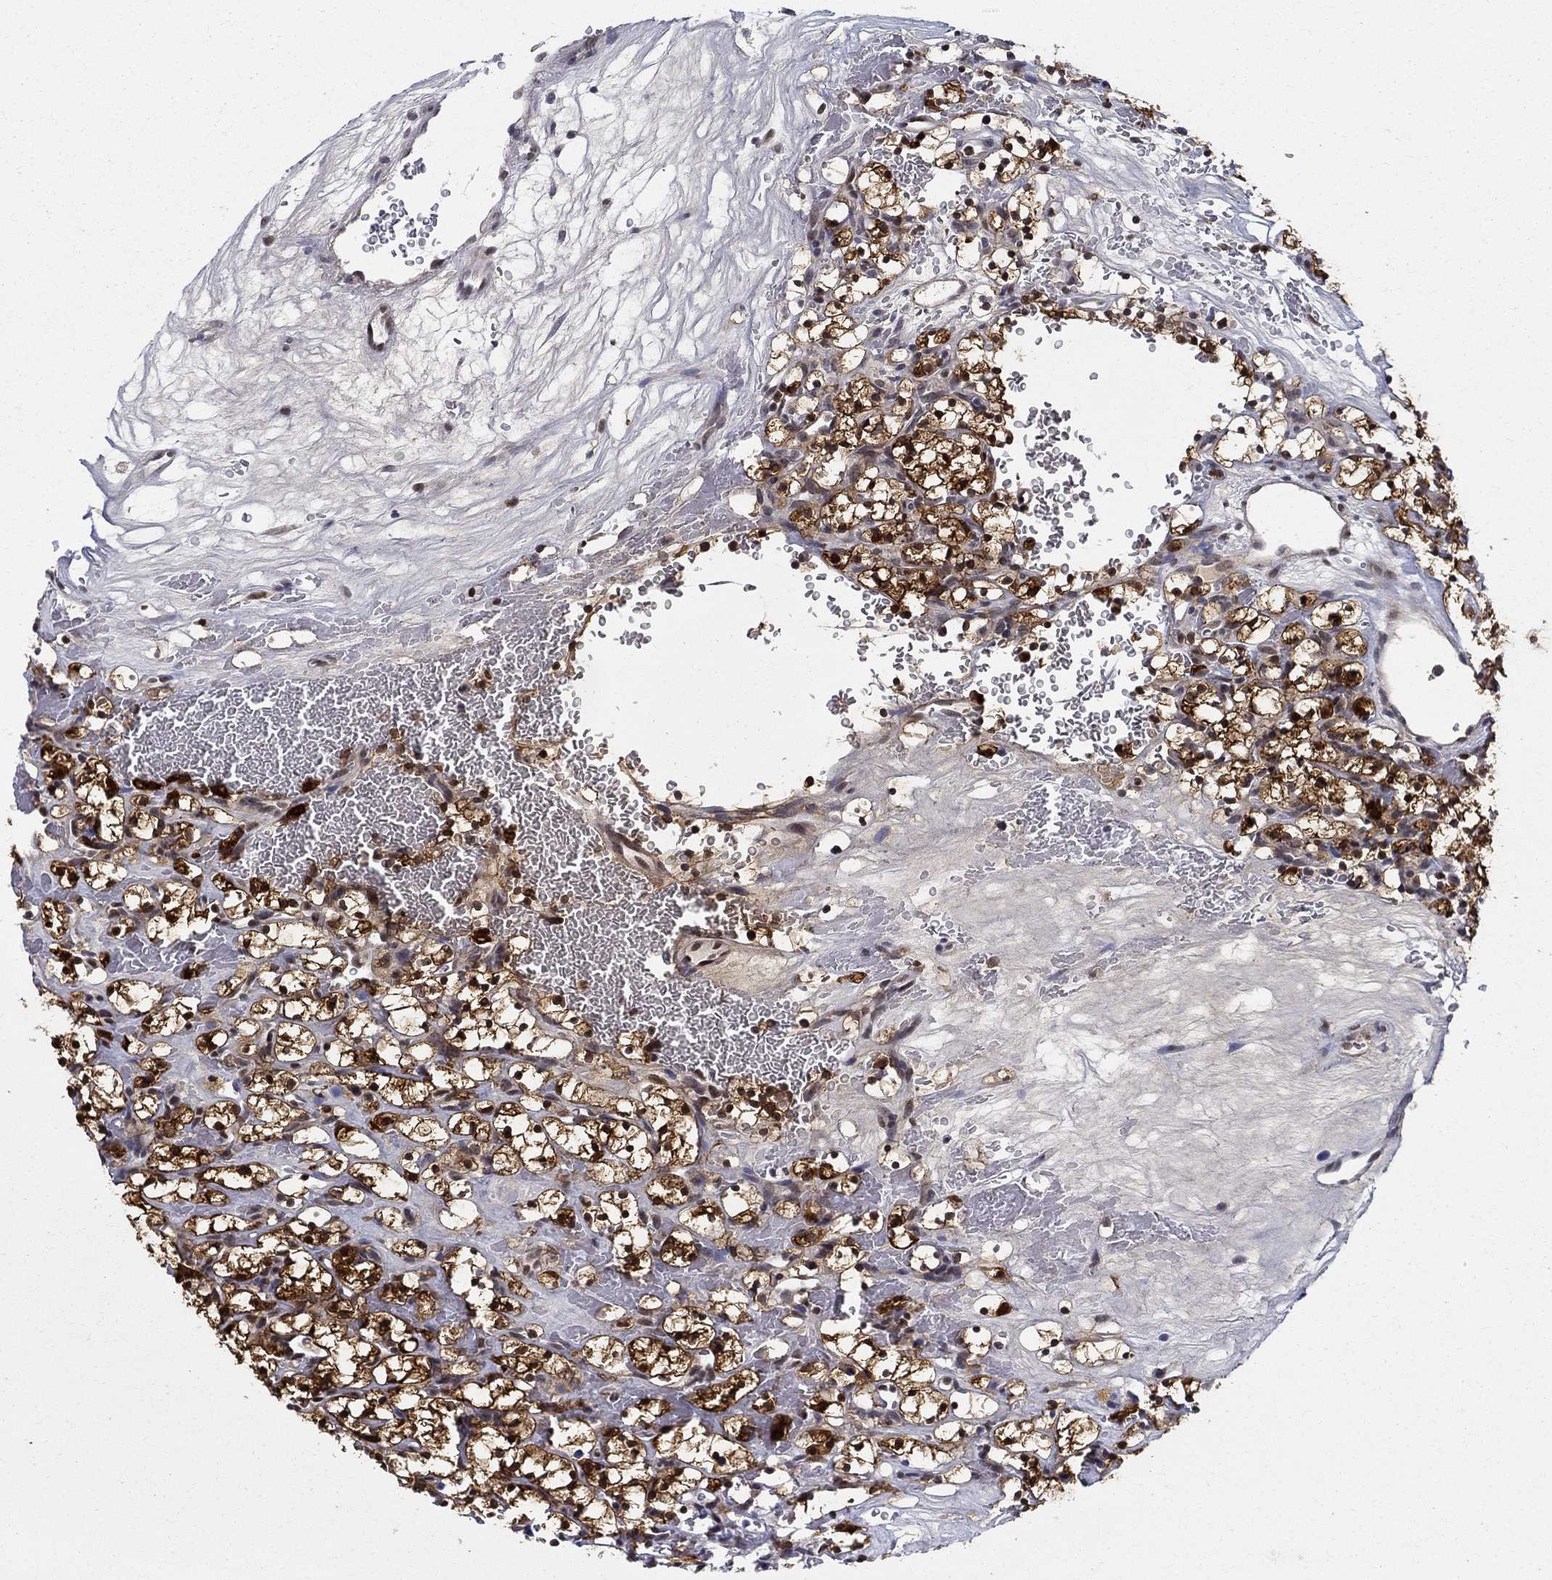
{"staining": {"intensity": "strong", "quantity": ">75%", "location": "cytoplasmic/membranous,nuclear"}, "tissue": "renal cancer", "cell_type": "Tumor cells", "image_type": "cancer", "snomed": [{"axis": "morphology", "description": "Adenocarcinoma, NOS"}, {"axis": "topography", "description": "Kidney"}], "caption": "A photomicrograph of renal cancer stained for a protein demonstrates strong cytoplasmic/membranous and nuclear brown staining in tumor cells. (brown staining indicates protein expression, while blue staining denotes nuclei).", "gene": "ZNF594", "patient": {"sex": "female", "age": 64}}